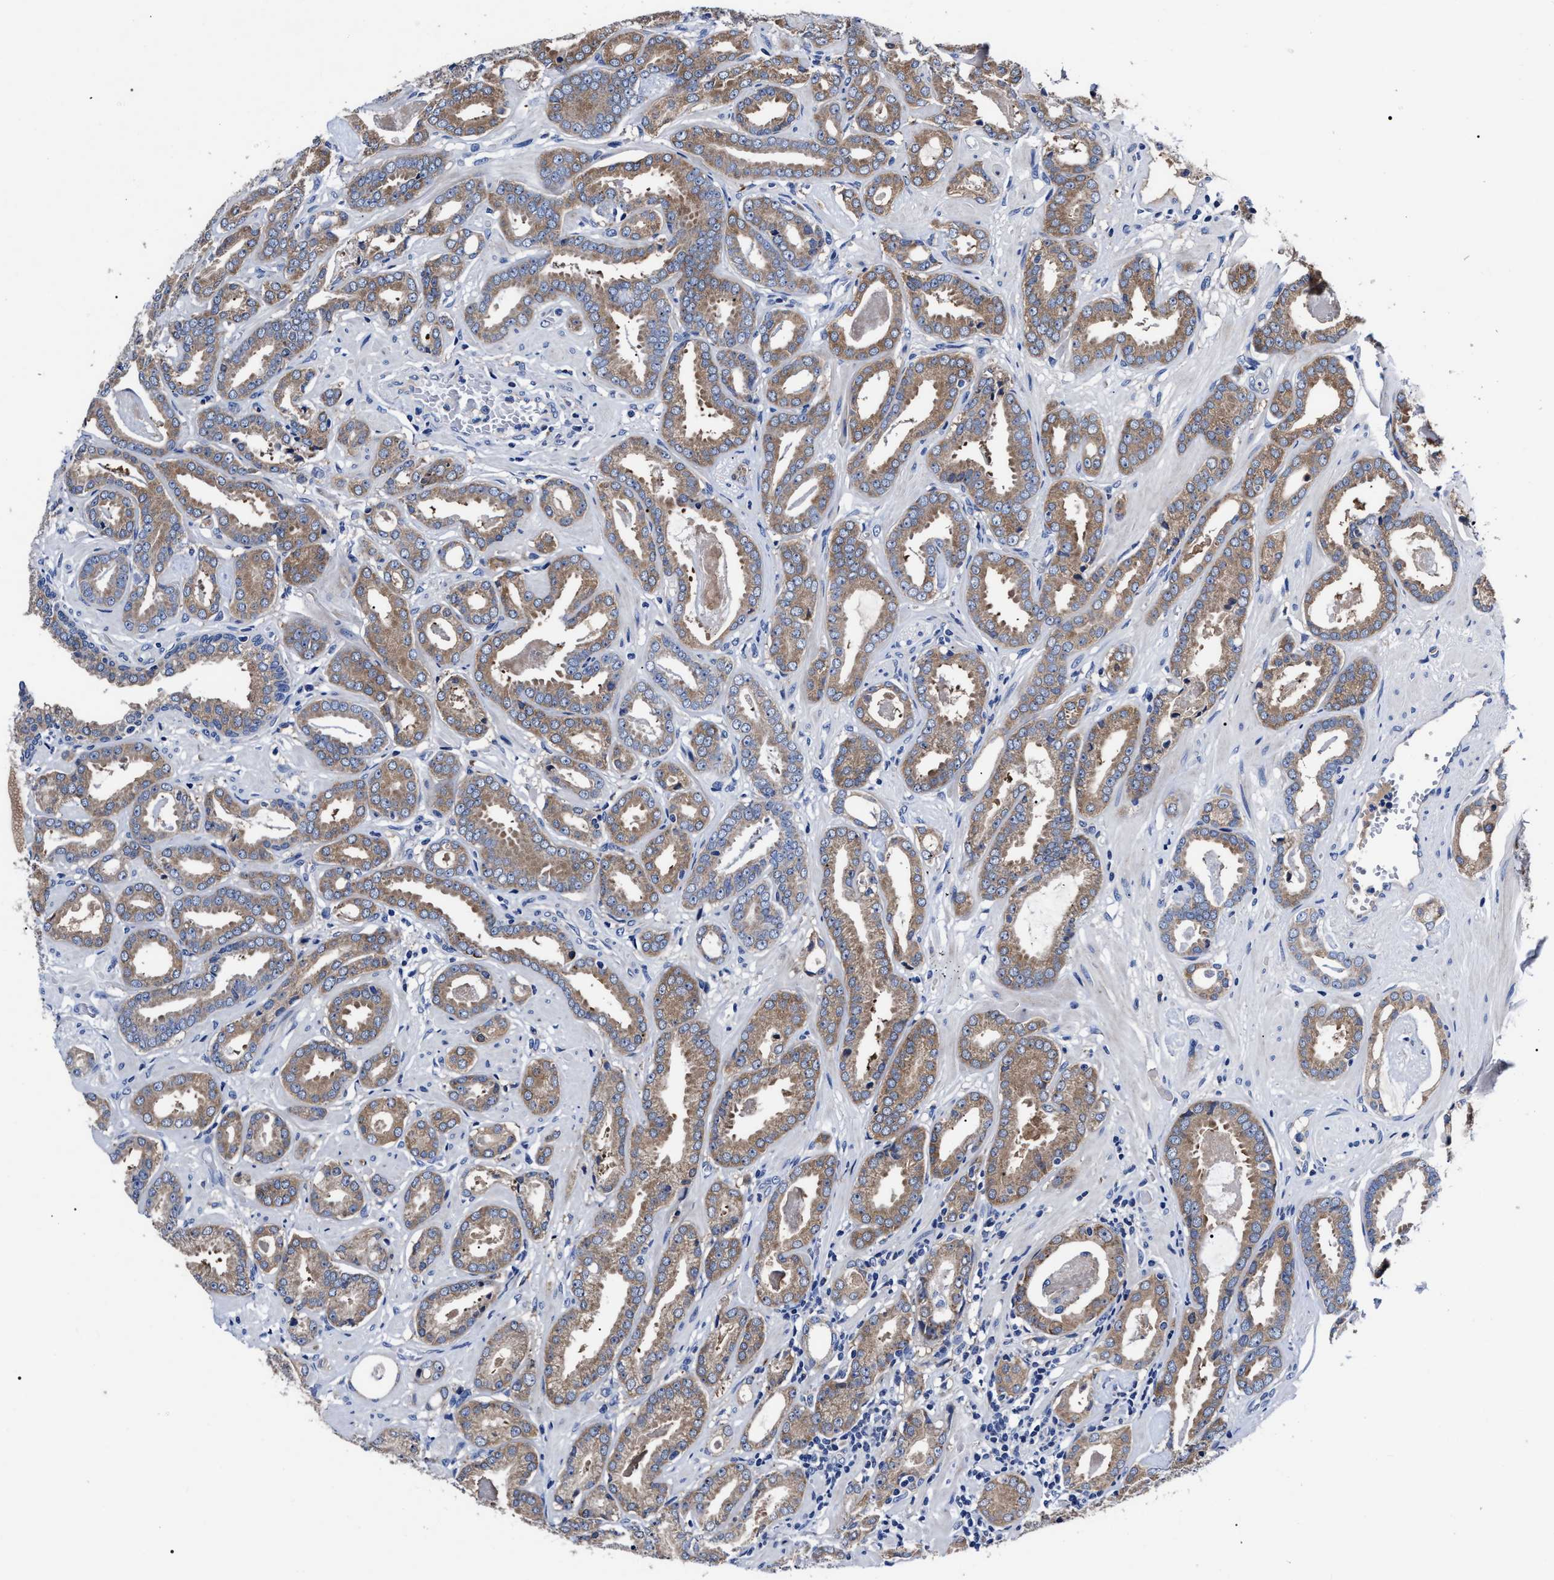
{"staining": {"intensity": "moderate", "quantity": ">75%", "location": "cytoplasmic/membranous"}, "tissue": "prostate cancer", "cell_type": "Tumor cells", "image_type": "cancer", "snomed": [{"axis": "morphology", "description": "Adenocarcinoma, Low grade"}, {"axis": "topography", "description": "Prostate"}], "caption": "The histopathology image exhibits a brown stain indicating the presence of a protein in the cytoplasmic/membranous of tumor cells in prostate low-grade adenocarcinoma. (DAB (3,3'-diaminobenzidine) IHC with brightfield microscopy, high magnification).", "gene": "MACC1", "patient": {"sex": "male", "age": 53}}